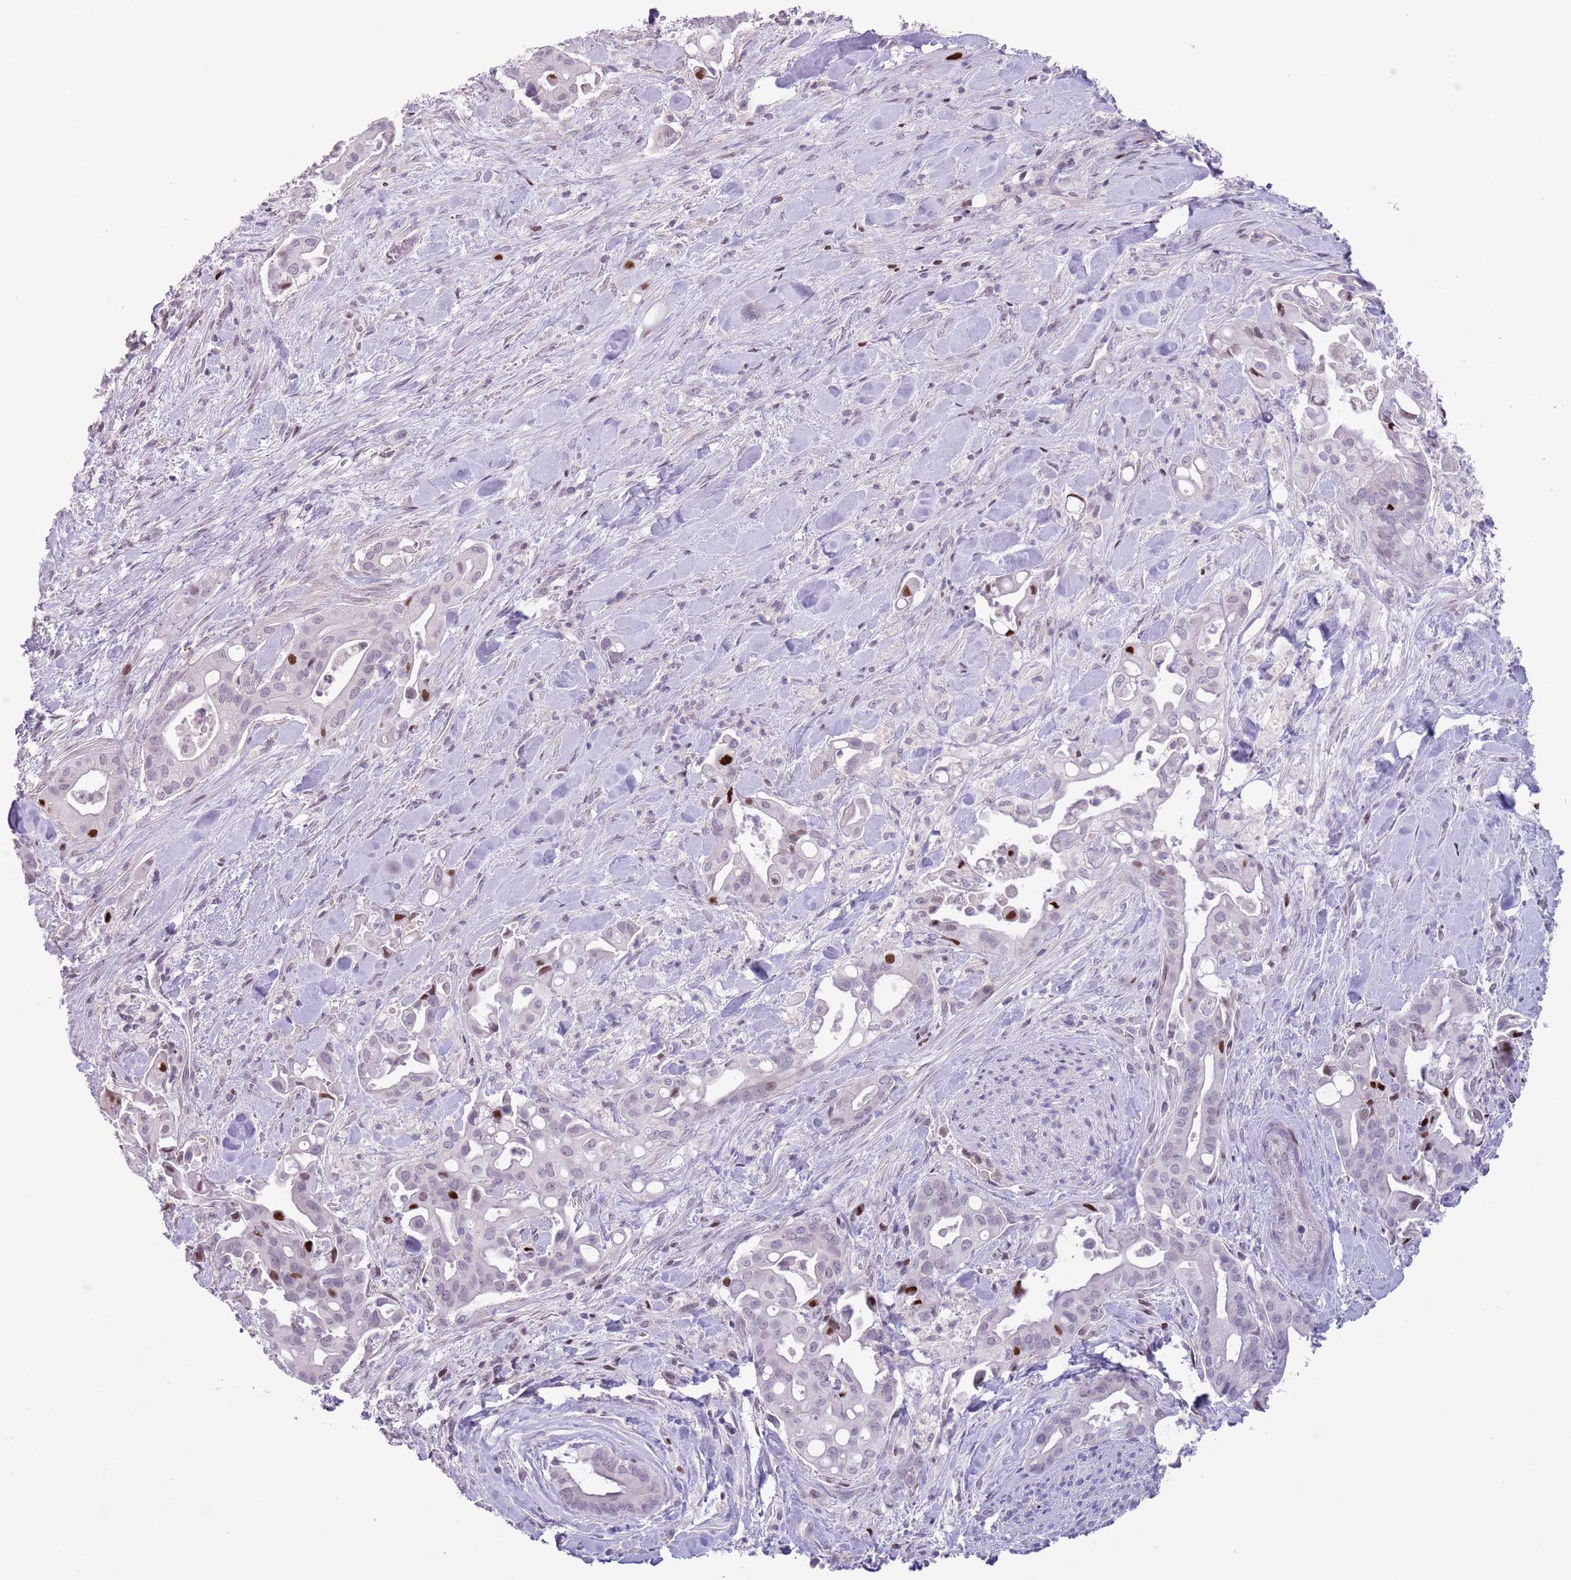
{"staining": {"intensity": "strong", "quantity": "<25%", "location": "nuclear"}, "tissue": "liver cancer", "cell_type": "Tumor cells", "image_type": "cancer", "snomed": [{"axis": "morphology", "description": "Cholangiocarcinoma"}, {"axis": "topography", "description": "Liver"}], "caption": "Liver cancer (cholangiocarcinoma) stained with a brown dye demonstrates strong nuclear positive positivity in approximately <25% of tumor cells.", "gene": "MFSD10", "patient": {"sex": "female", "age": 68}}